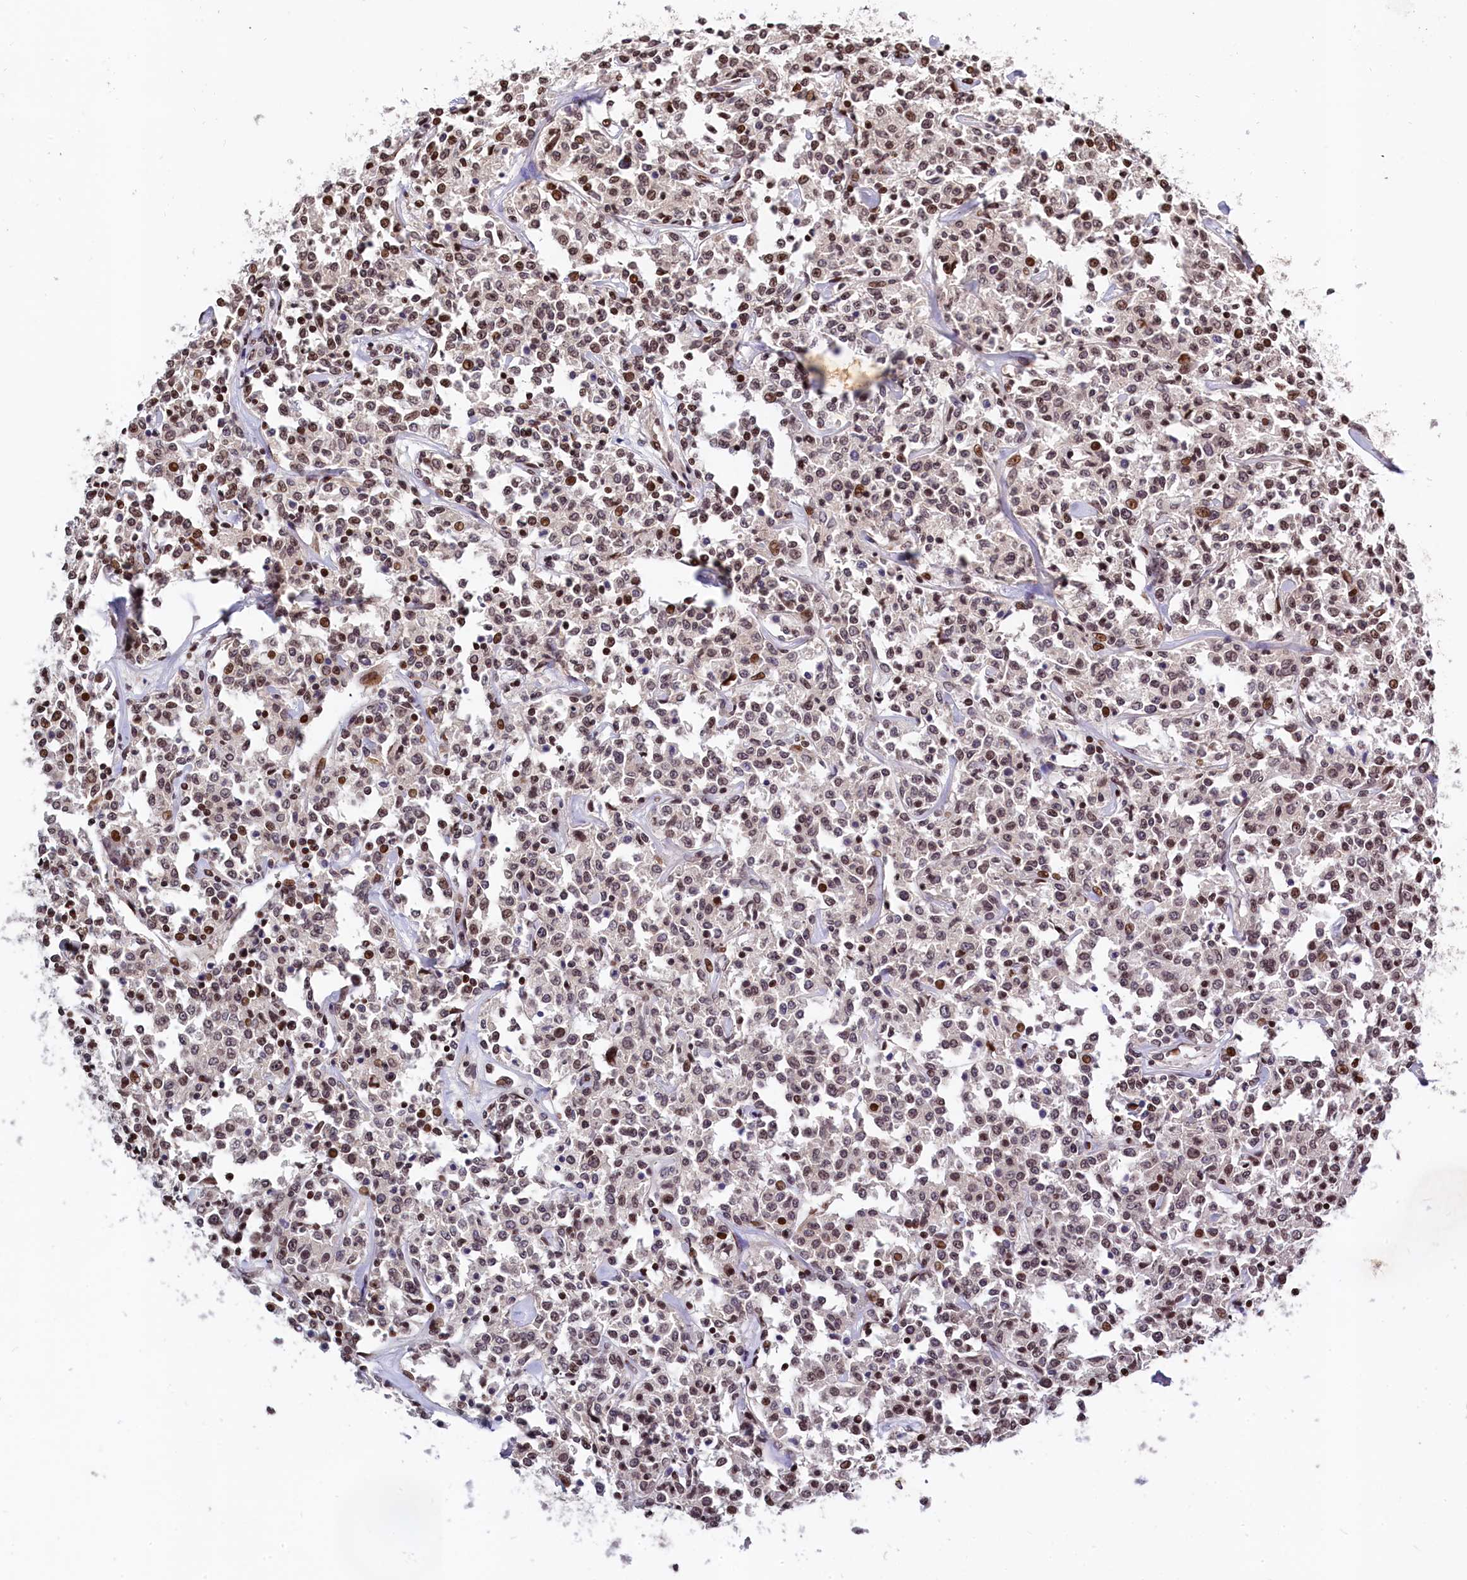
{"staining": {"intensity": "weak", "quantity": "25%-75%", "location": "nuclear"}, "tissue": "lymphoma", "cell_type": "Tumor cells", "image_type": "cancer", "snomed": [{"axis": "morphology", "description": "Malignant lymphoma, non-Hodgkin's type, Low grade"}, {"axis": "topography", "description": "Small intestine"}], "caption": "A brown stain shows weak nuclear staining of a protein in human lymphoma tumor cells.", "gene": "FAM217B", "patient": {"sex": "female", "age": 59}}